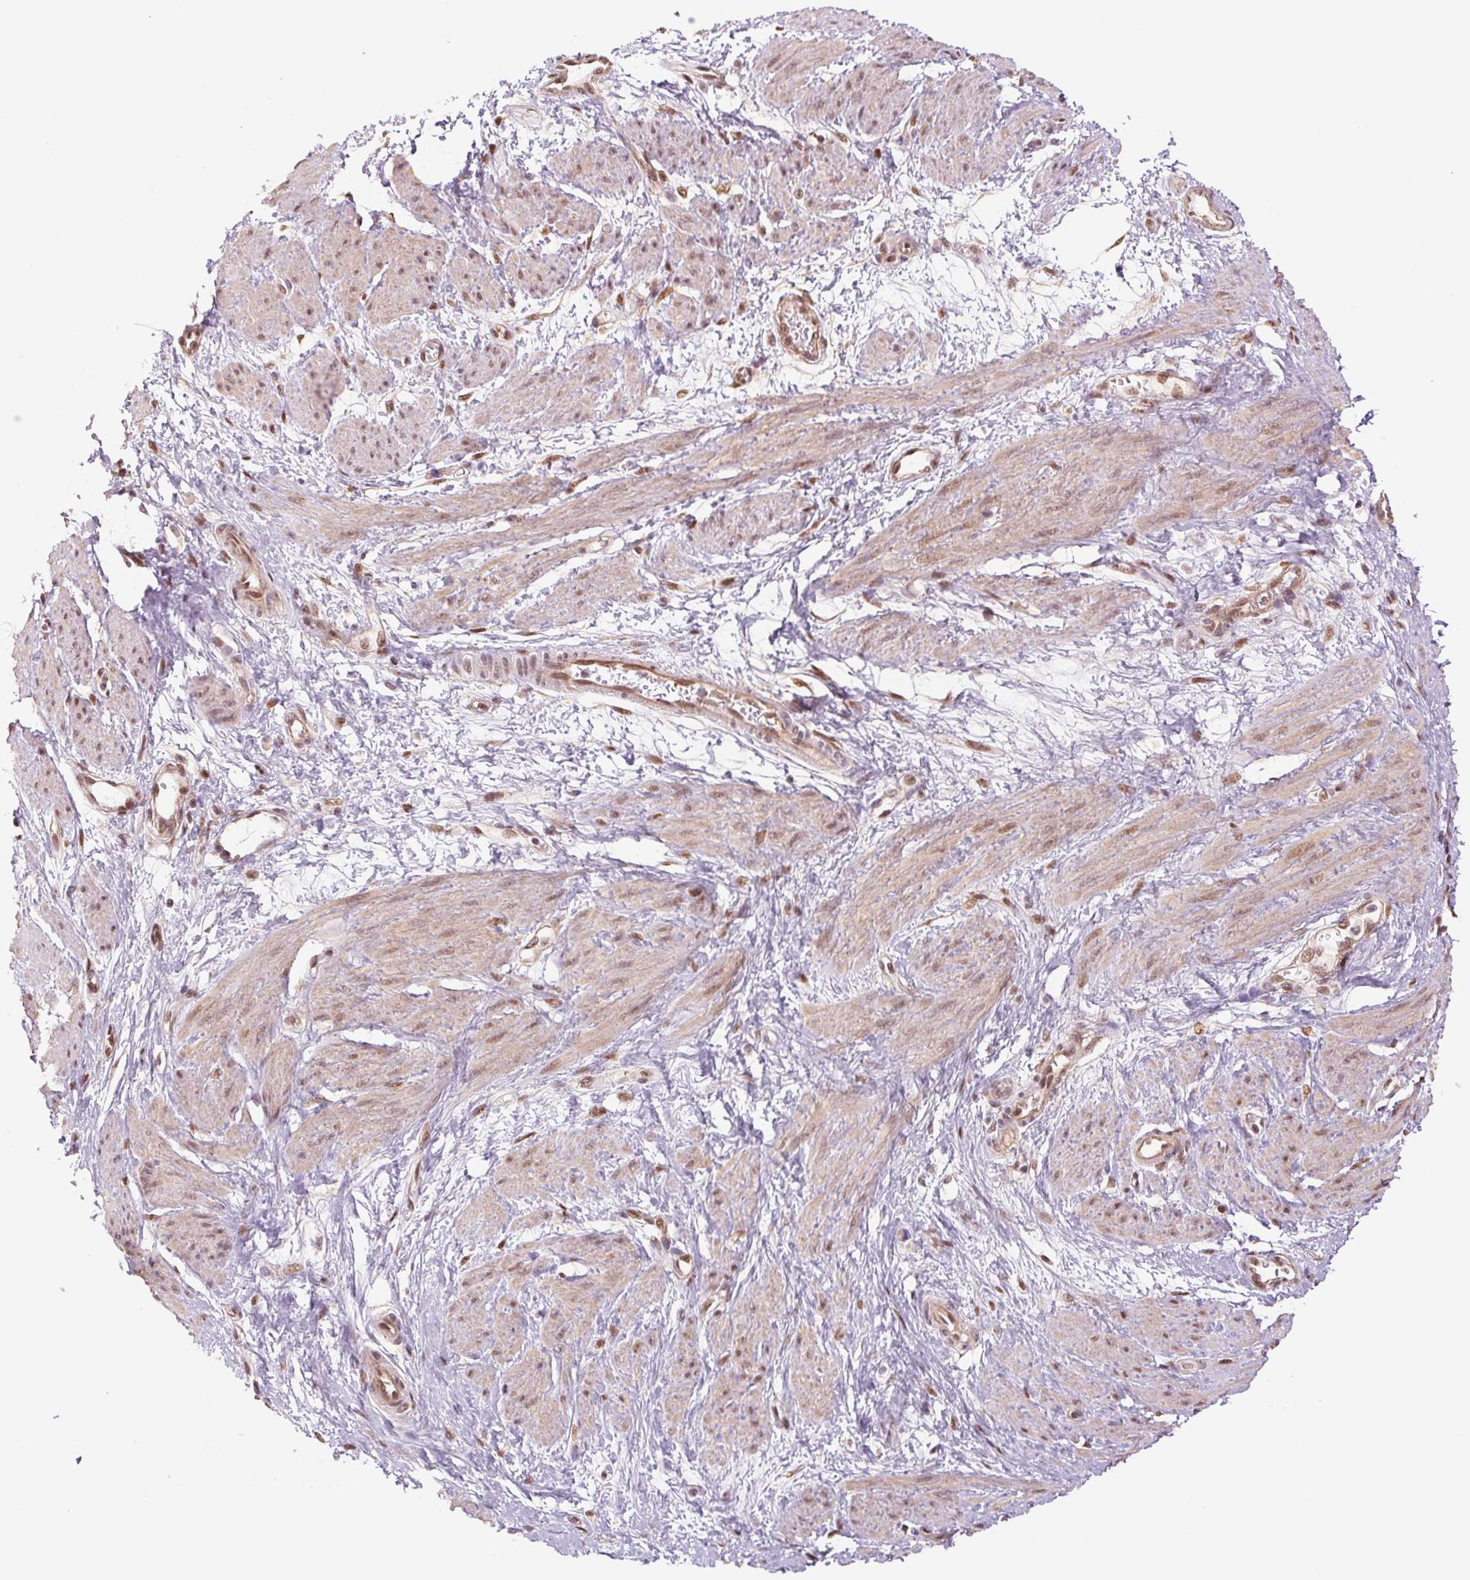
{"staining": {"intensity": "moderate", "quantity": ">75%", "location": "nuclear"}, "tissue": "smooth muscle", "cell_type": "Smooth muscle cells", "image_type": "normal", "snomed": [{"axis": "morphology", "description": "Normal tissue, NOS"}, {"axis": "topography", "description": "Smooth muscle"}, {"axis": "topography", "description": "Uterus"}], "caption": "Protein staining by immunohistochemistry (IHC) demonstrates moderate nuclear staining in approximately >75% of smooth muscle cells in unremarkable smooth muscle.", "gene": "CWC25", "patient": {"sex": "female", "age": 39}}